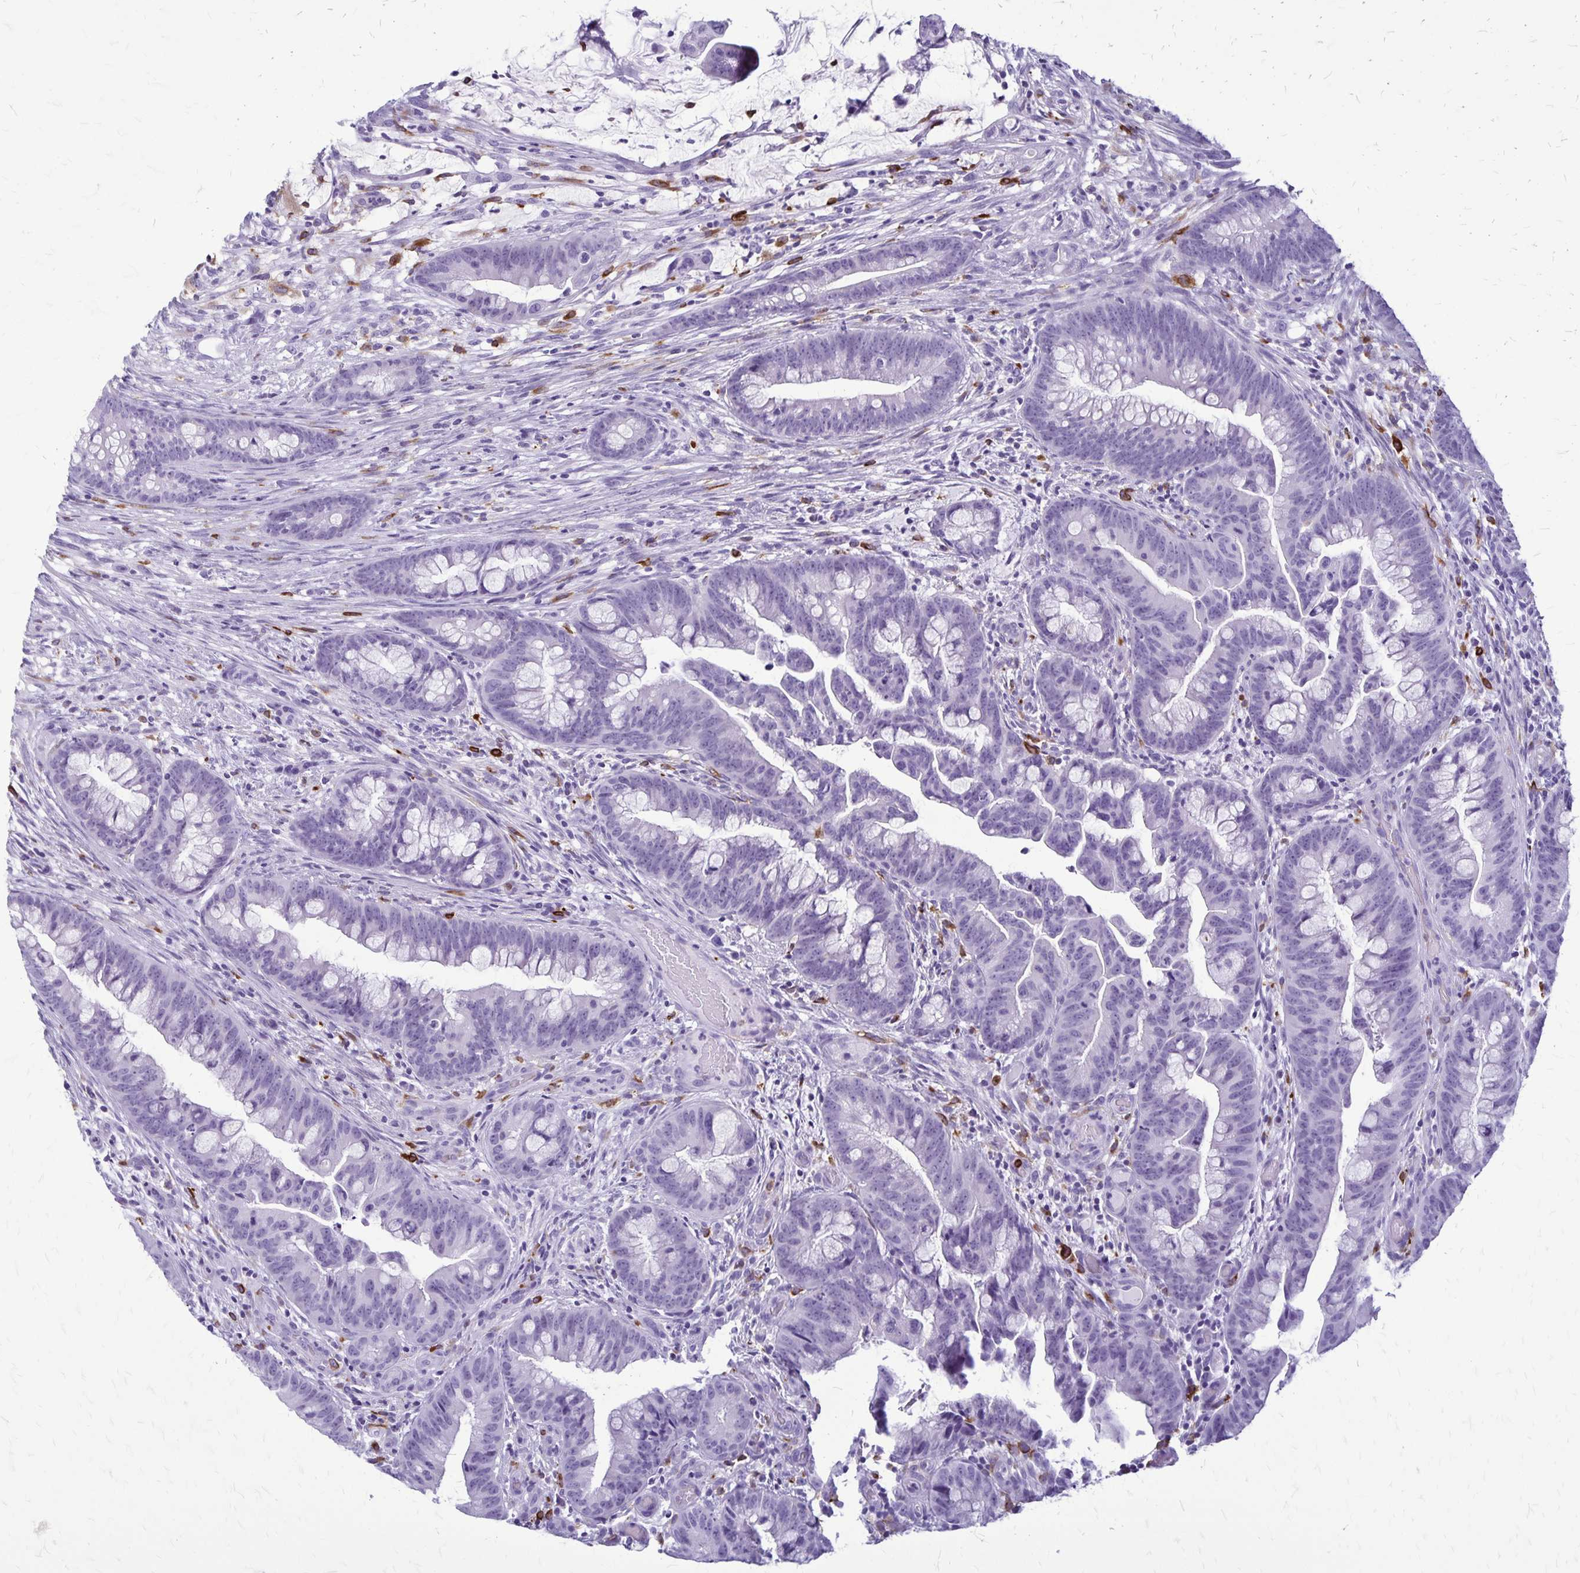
{"staining": {"intensity": "negative", "quantity": "none", "location": "none"}, "tissue": "colorectal cancer", "cell_type": "Tumor cells", "image_type": "cancer", "snomed": [{"axis": "morphology", "description": "Adenocarcinoma, NOS"}, {"axis": "topography", "description": "Colon"}], "caption": "IHC of colorectal cancer (adenocarcinoma) exhibits no expression in tumor cells.", "gene": "RTN1", "patient": {"sex": "male", "age": 62}}